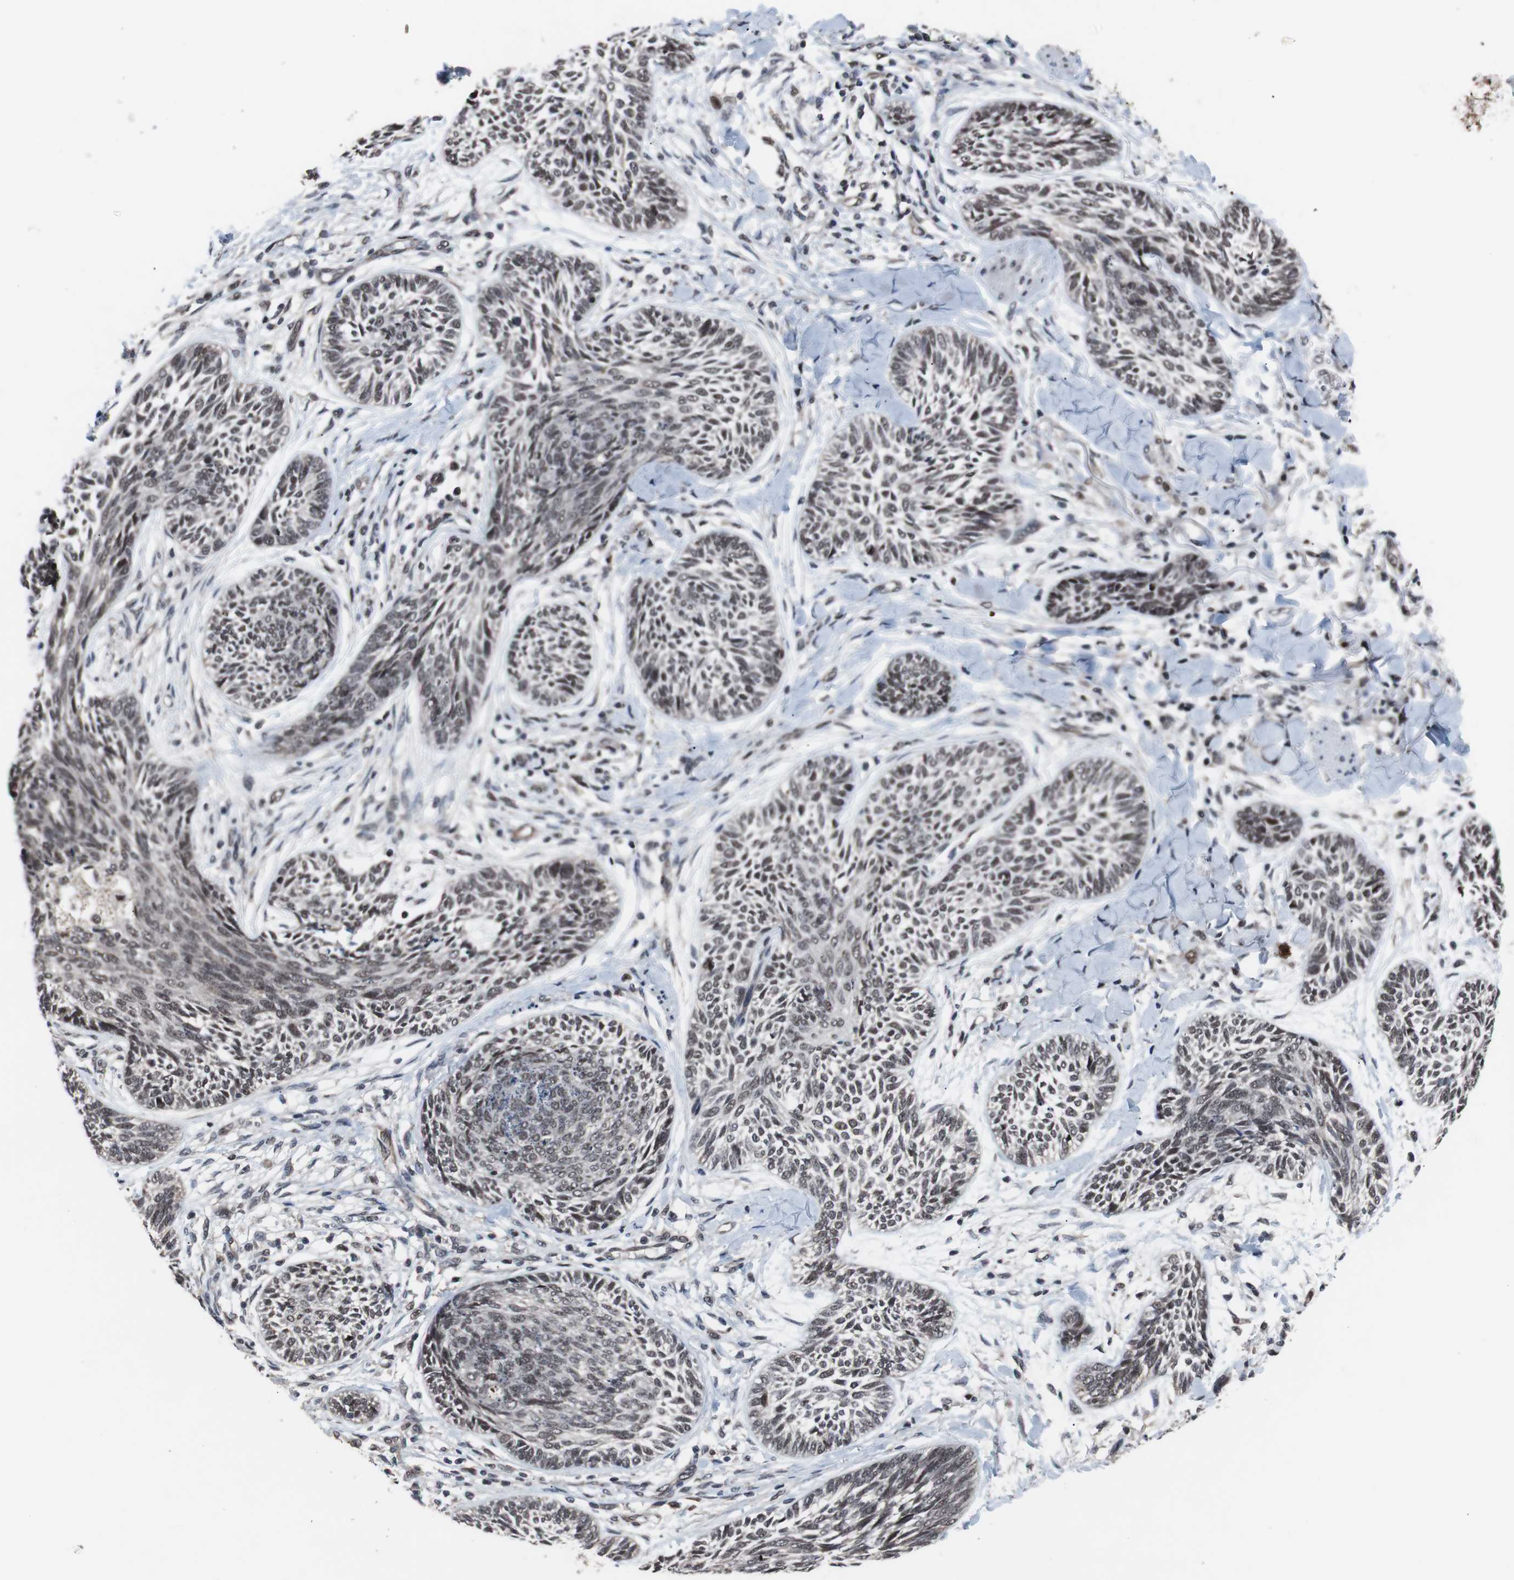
{"staining": {"intensity": "weak", "quantity": ">75%", "location": "nuclear"}, "tissue": "skin cancer", "cell_type": "Tumor cells", "image_type": "cancer", "snomed": [{"axis": "morphology", "description": "Papilloma, NOS"}, {"axis": "morphology", "description": "Basal cell carcinoma"}, {"axis": "topography", "description": "Skin"}], "caption": "Skin cancer stained with a protein marker exhibits weak staining in tumor cells.", "gene": "GTF2F2", "patient": {"sex": "male", "age": 87}}